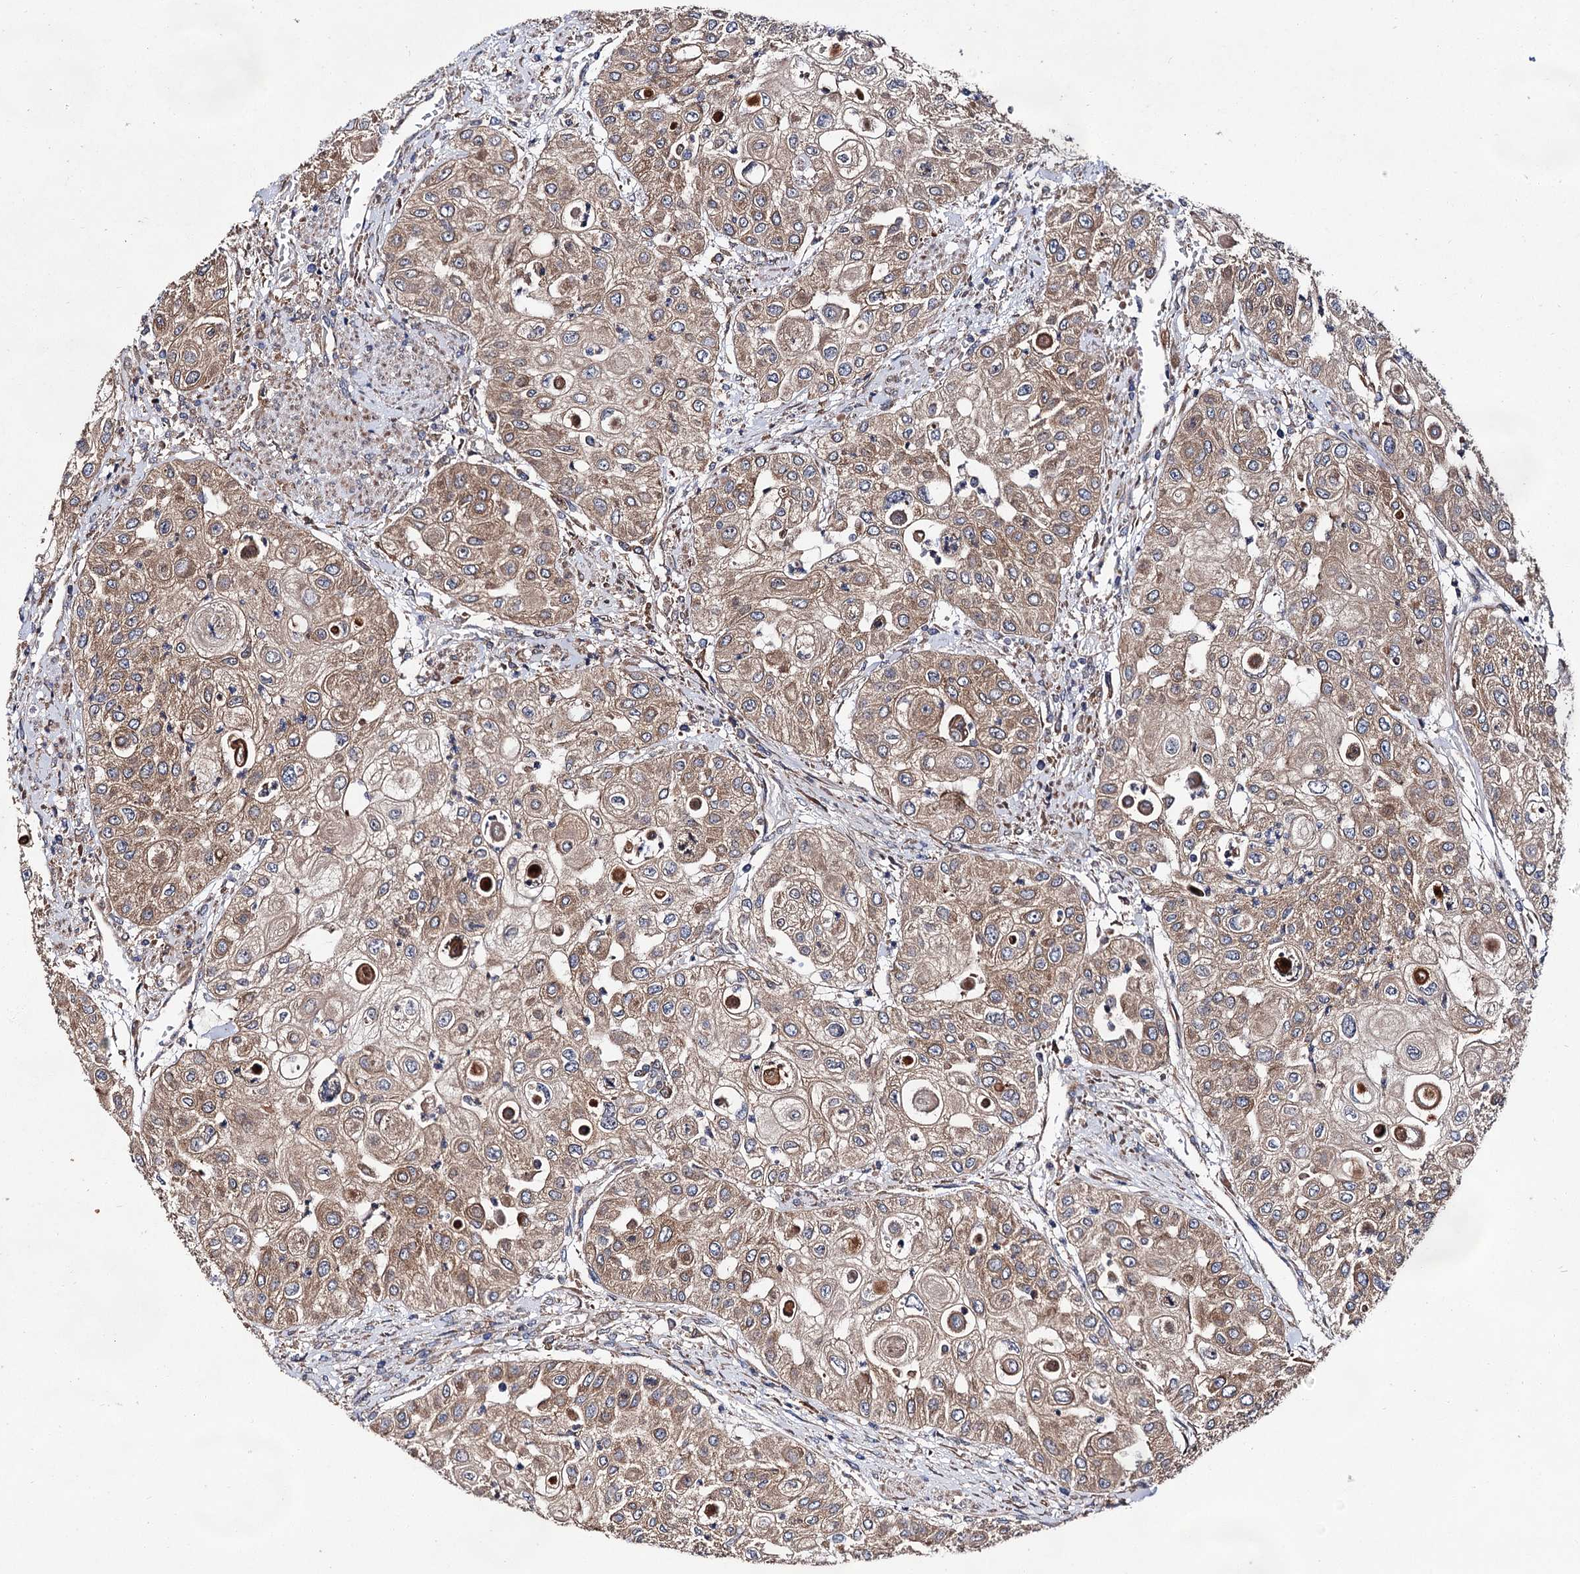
{"staining": {"intensity": "moderate", "quantity": "25%-75%", "location": "cytoplasmic/membranous"}, "tissue": "urothelial cancer", "cell_type": "Tumor cells", "image_type": "cancer", "snomed": [{"axis": "morphology", "description": "Urothelial carcinoma, High grade"}, {"axis": "topography", "description": "Urinary bladder"}], "caption": "Immunohistochemical staining of high-grade urothelial carcinoma exhibits medium levels of moderate cytoplasmic/membranous positivity in about 25%-75% of tumor cells. (brown staining indicates protein expression, while blue staining denotes nuclei).", "gene": "NAA25", "patient": {"sex": "female", "age": 79}}